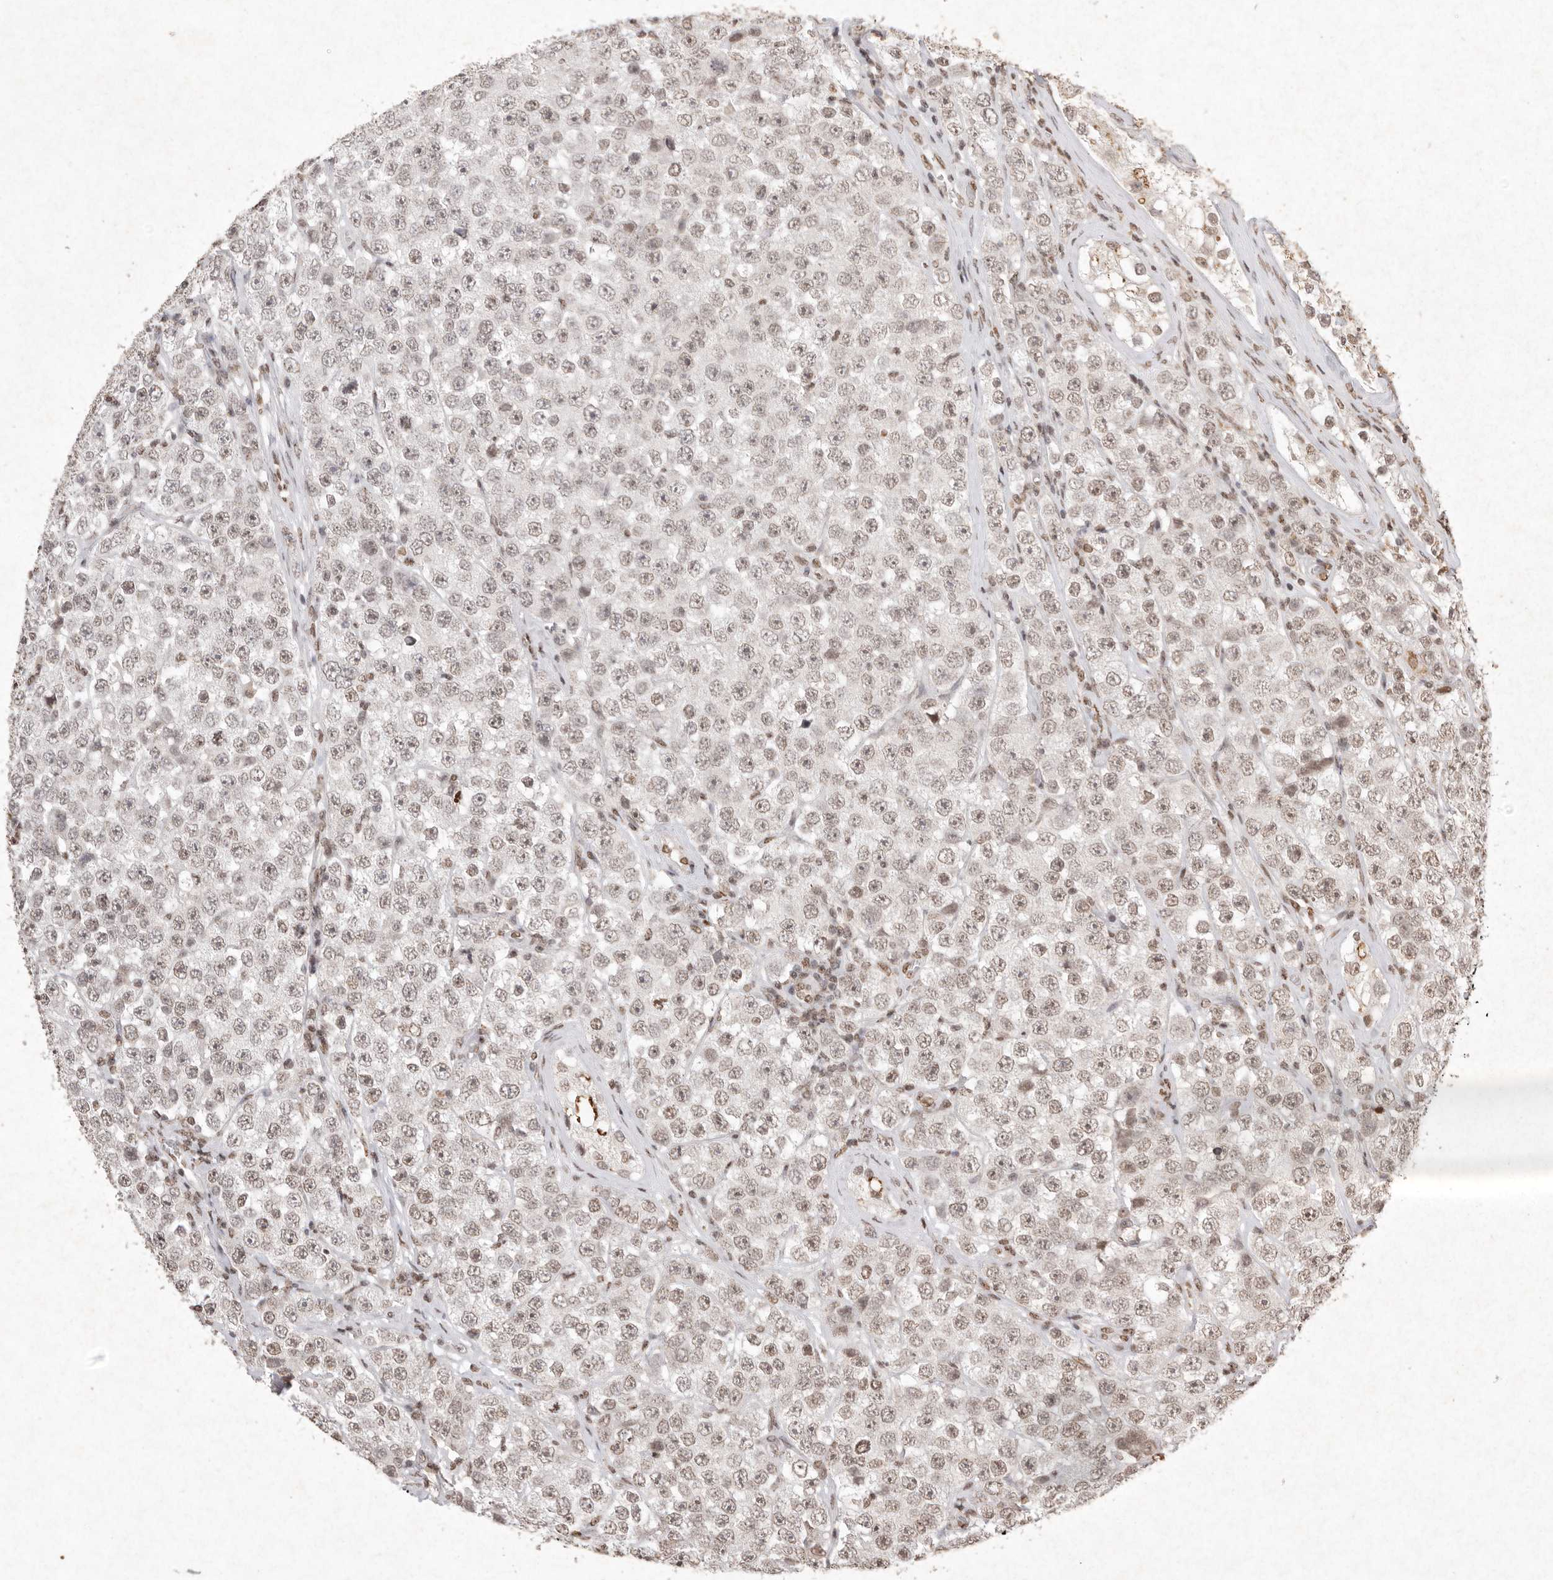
{"staining": {"intensity": "weak", "quantity": "25%-75%", "location": "nuclear"}, "tissue": "testis cancer", "cell_type": "Tumor cells", "image_type": "cancer", "snomed": [{"axis": "morphology", "description": "Seminoma, NOS"}, {"axis": "topography", "description": "Testis"}], "caption": "Testis seminoma was stained to show a protein in brown. There is low levels of weak nuclear staining in approximately 25%-75% of tumor cells. The protein is stained brown, and the nuclei are stained in blue (DAB (3,3'-diaminobenzidine) IHC with brightfield microscopy, high magnification).", "gene": "NKX3-2", "patient": {"sex": "male", "age": 28}}